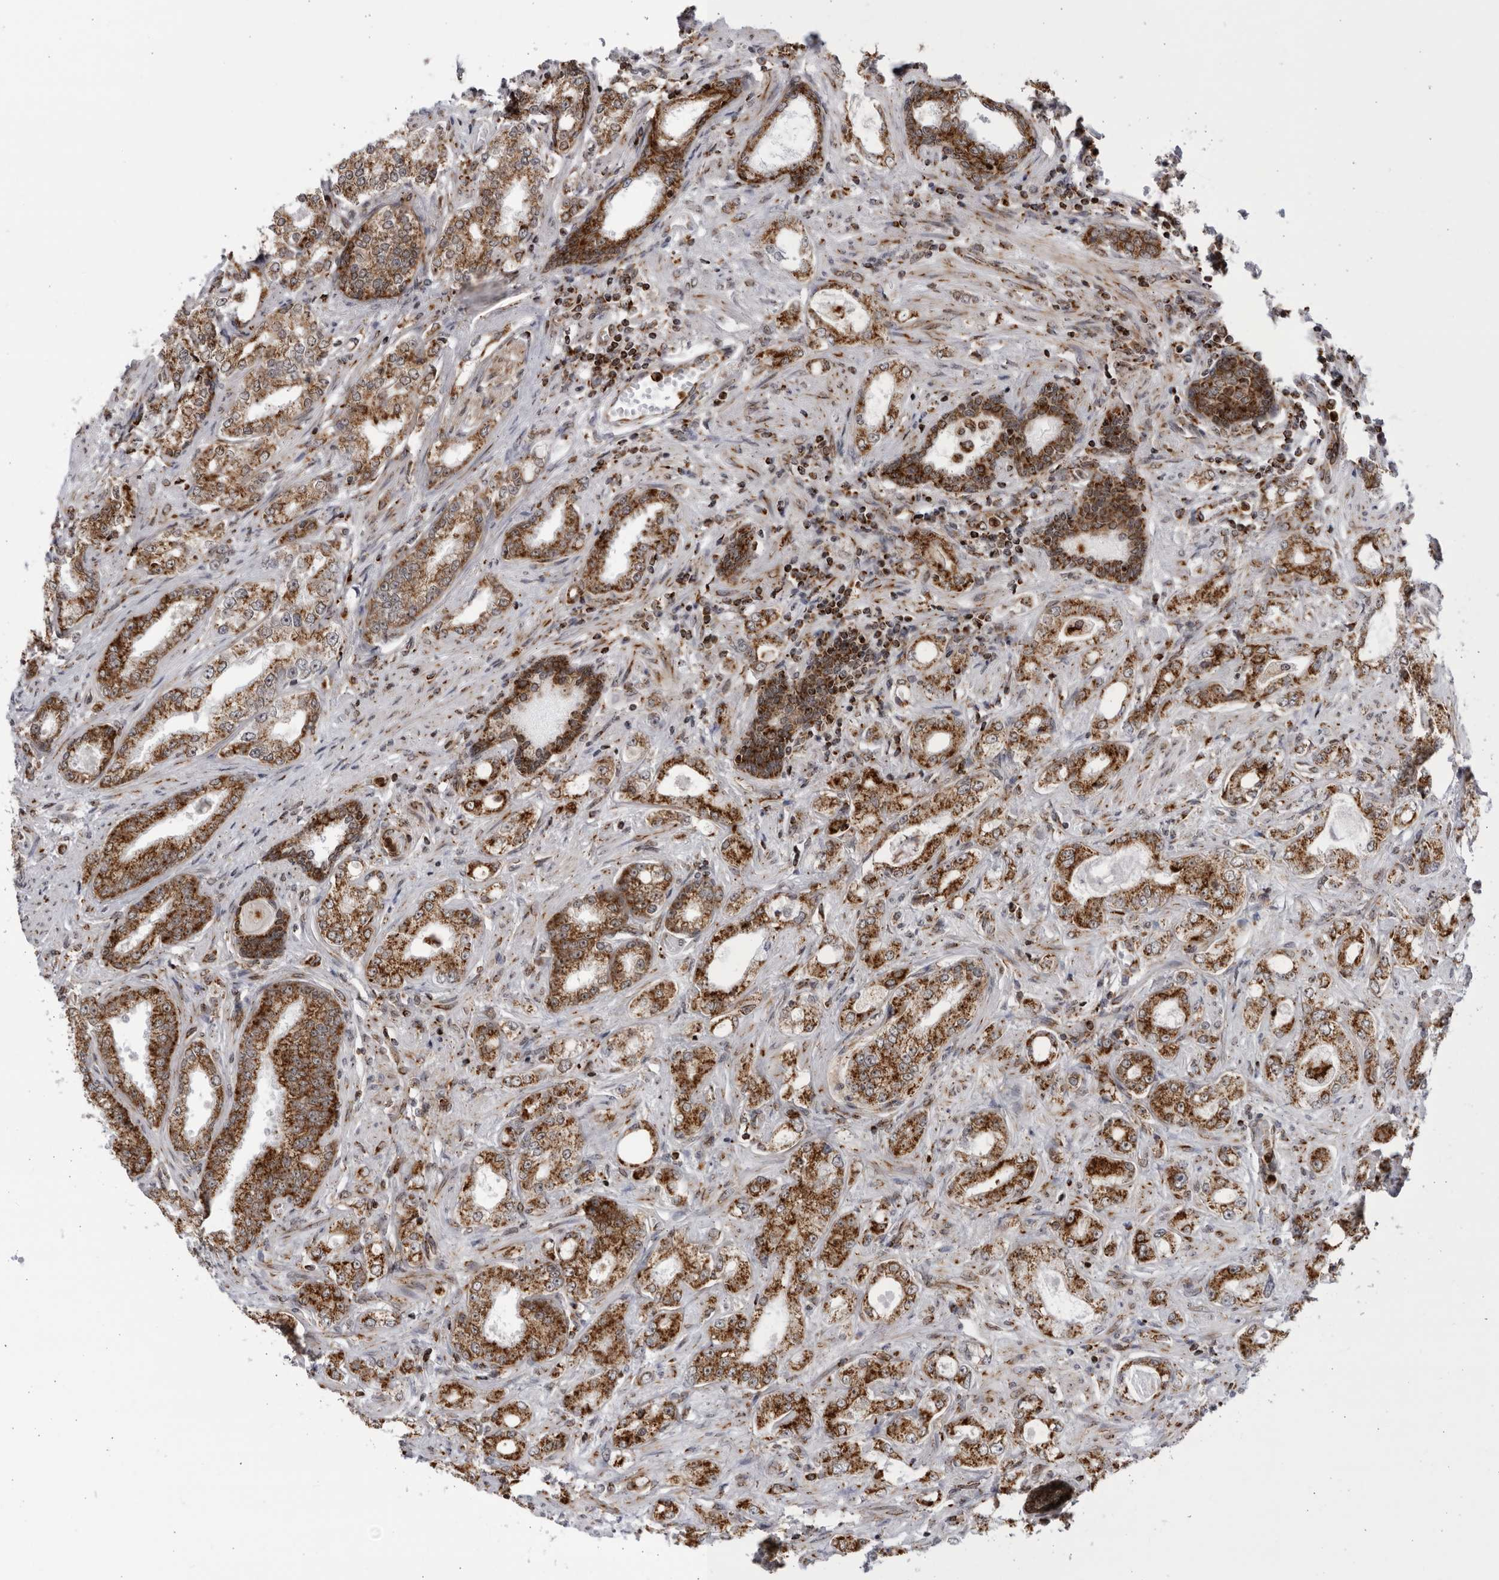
{"staining": {"intensity": "strong", "quantity": ">75%", "location": "cytoplasmic/membranous"}, "tissue": "prostate cancer", "cell_type": "Tumor cells", "image_type": "cancer", "snomed": [{"axis": "morphology", "description": "Normal tissue, NOS"}, {"axis": "morphology", "description": "Adenocarcinoma, High grade"}, {"axis": "topography", "description": "Prostate"}], "caption": "Immunohistochemistry micrograph of human prostate cancer (high-grade adenocarcinoma) stained for a protein (brown), which displays high levels of strong cytoplasmic/membranous expression in approximately >75% of tumor cells.", "gene": "RBM34", "patient": {"sex": "male", "age": 83}}